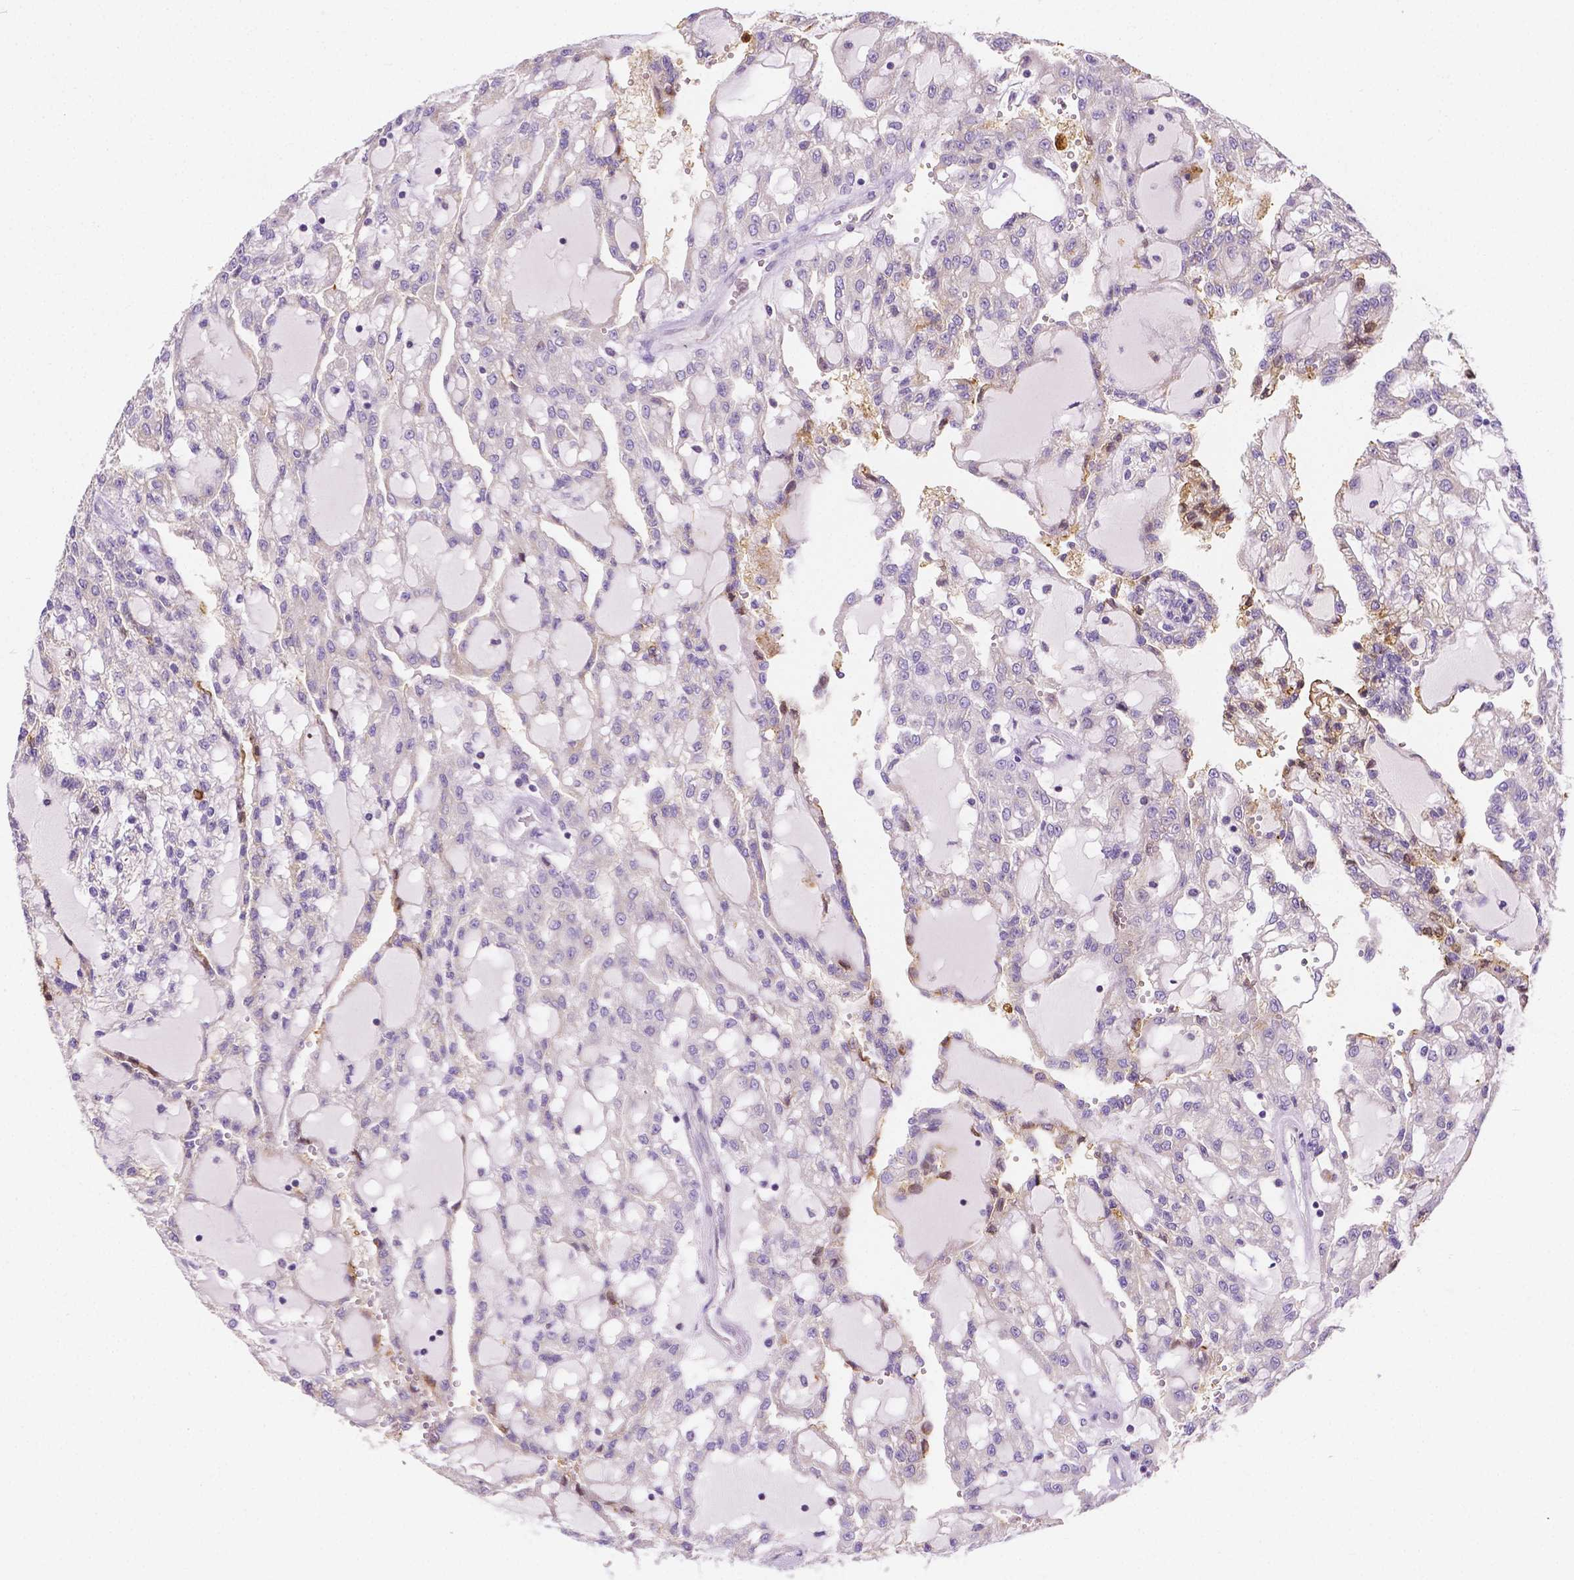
{"staining": {"intensity": "negative", "quantity": "none", "location": "none"}, "tissue": "renal cancer", "cell_type": "Tumor cells", "image_type": "cancer", "snomed": [{"axis": "morphology", "description": "Adenocarcinoma, NOS"}, {"axis": "topography", "description": "Kidney"}], "caption": "This is an immunohistochemistry (IHC) histopathology image of human renal cancer. There is no staining in tumor cells.", "gene": "ZNRD2", "patient": {"sex": "male", "age": 63}}